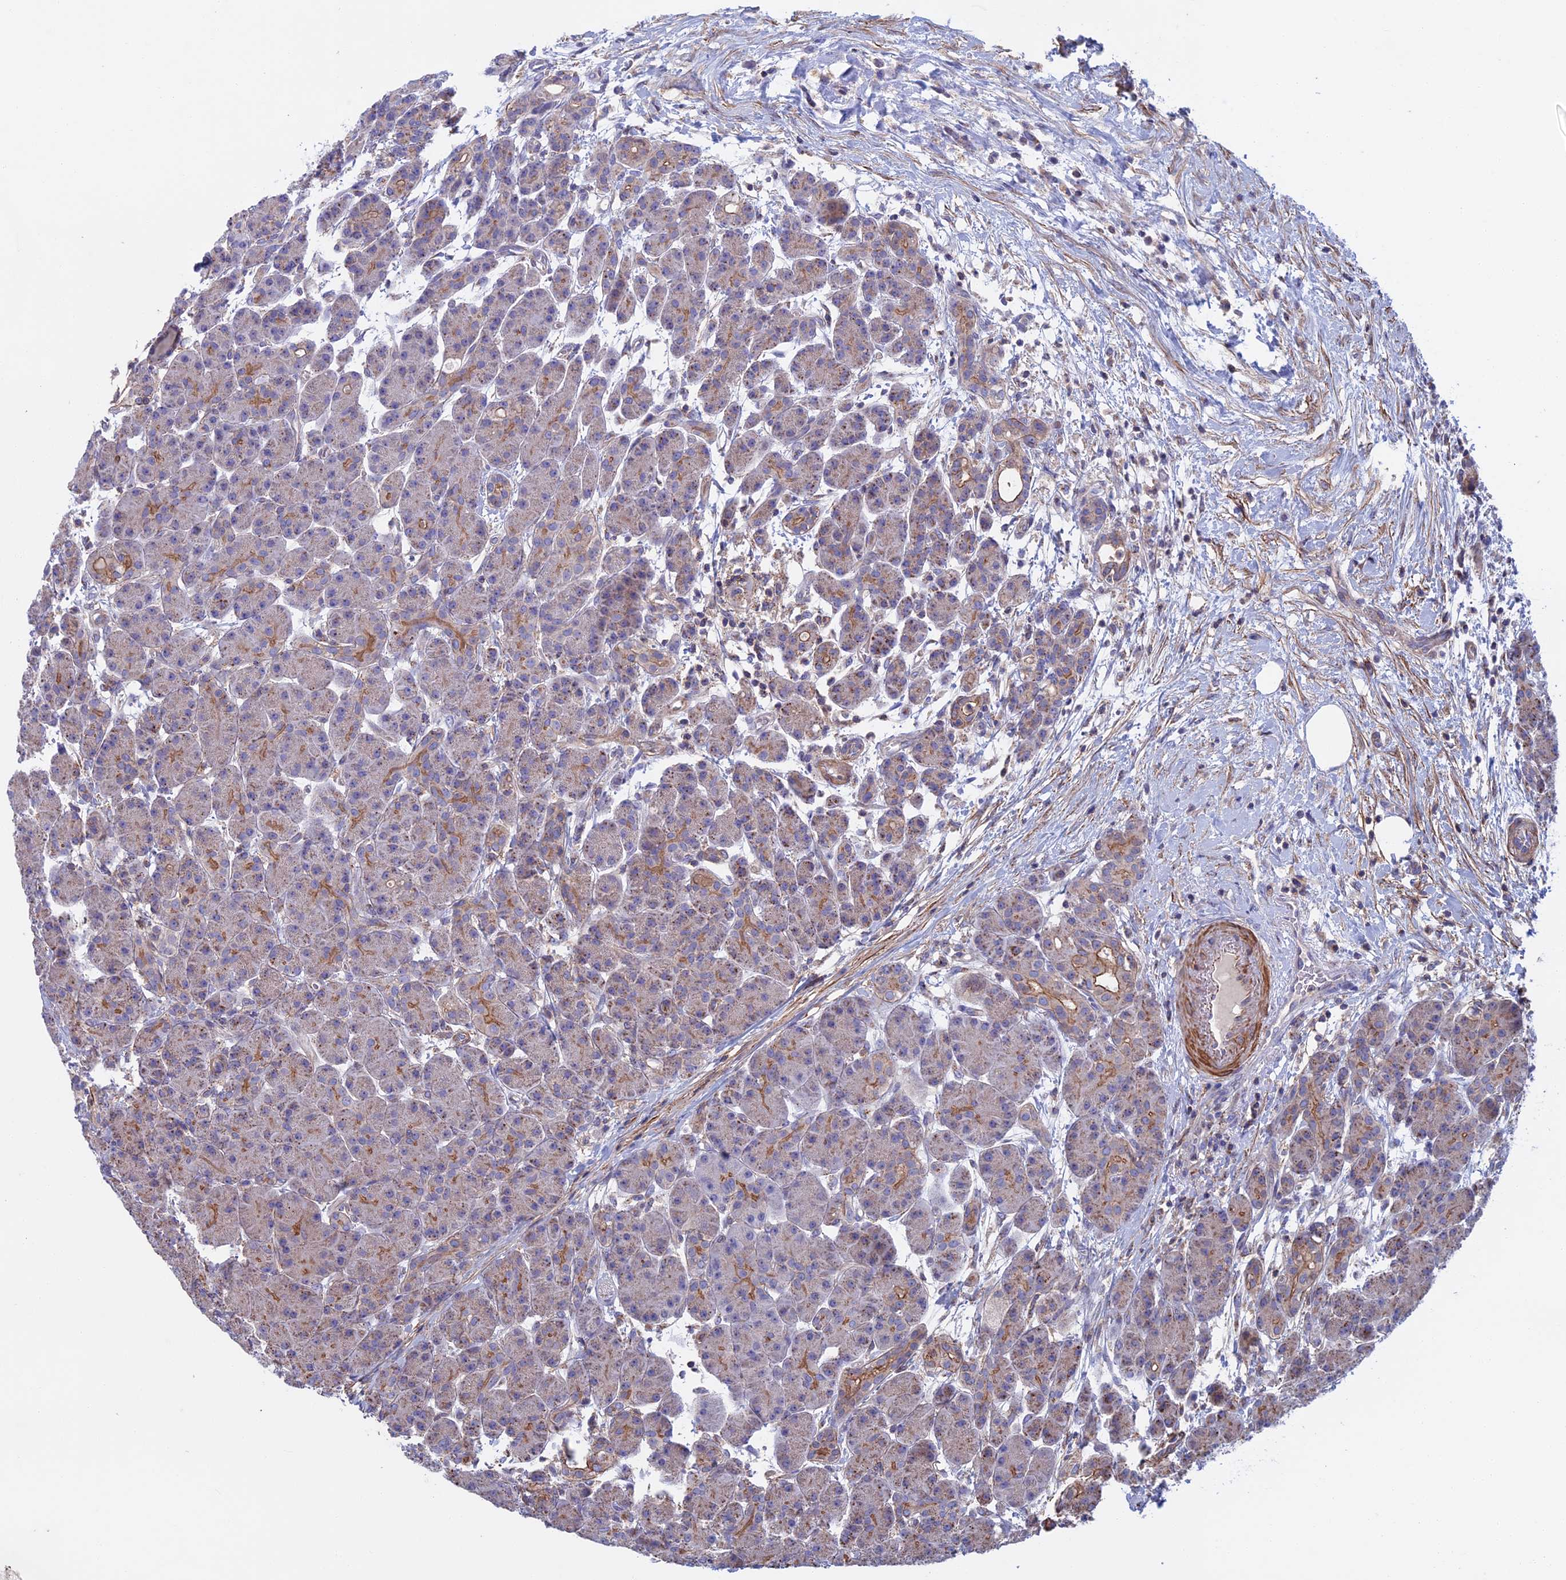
{"staining": {"intensity": "moderate", "quantity": "<25%", "location": "cytoplasmic/membranous"}, "tissue": "pancreas", "cell_type": "Exocrine glandular cells", "image_type": "normal", "snomed": [{"axis": "morphology", "description": "Normal tissue, NOS"}, {"axis": "topography", "description": "Pancreas"}], "caption": "DAB immunohistochemical staining of benign pancreas displays moderate cytoplasmic/membranous protein staining in approximately <25% of exocrine glandular cells.", "gene": "LYPD5", "patient": {"sex": "male", "age": 63}}